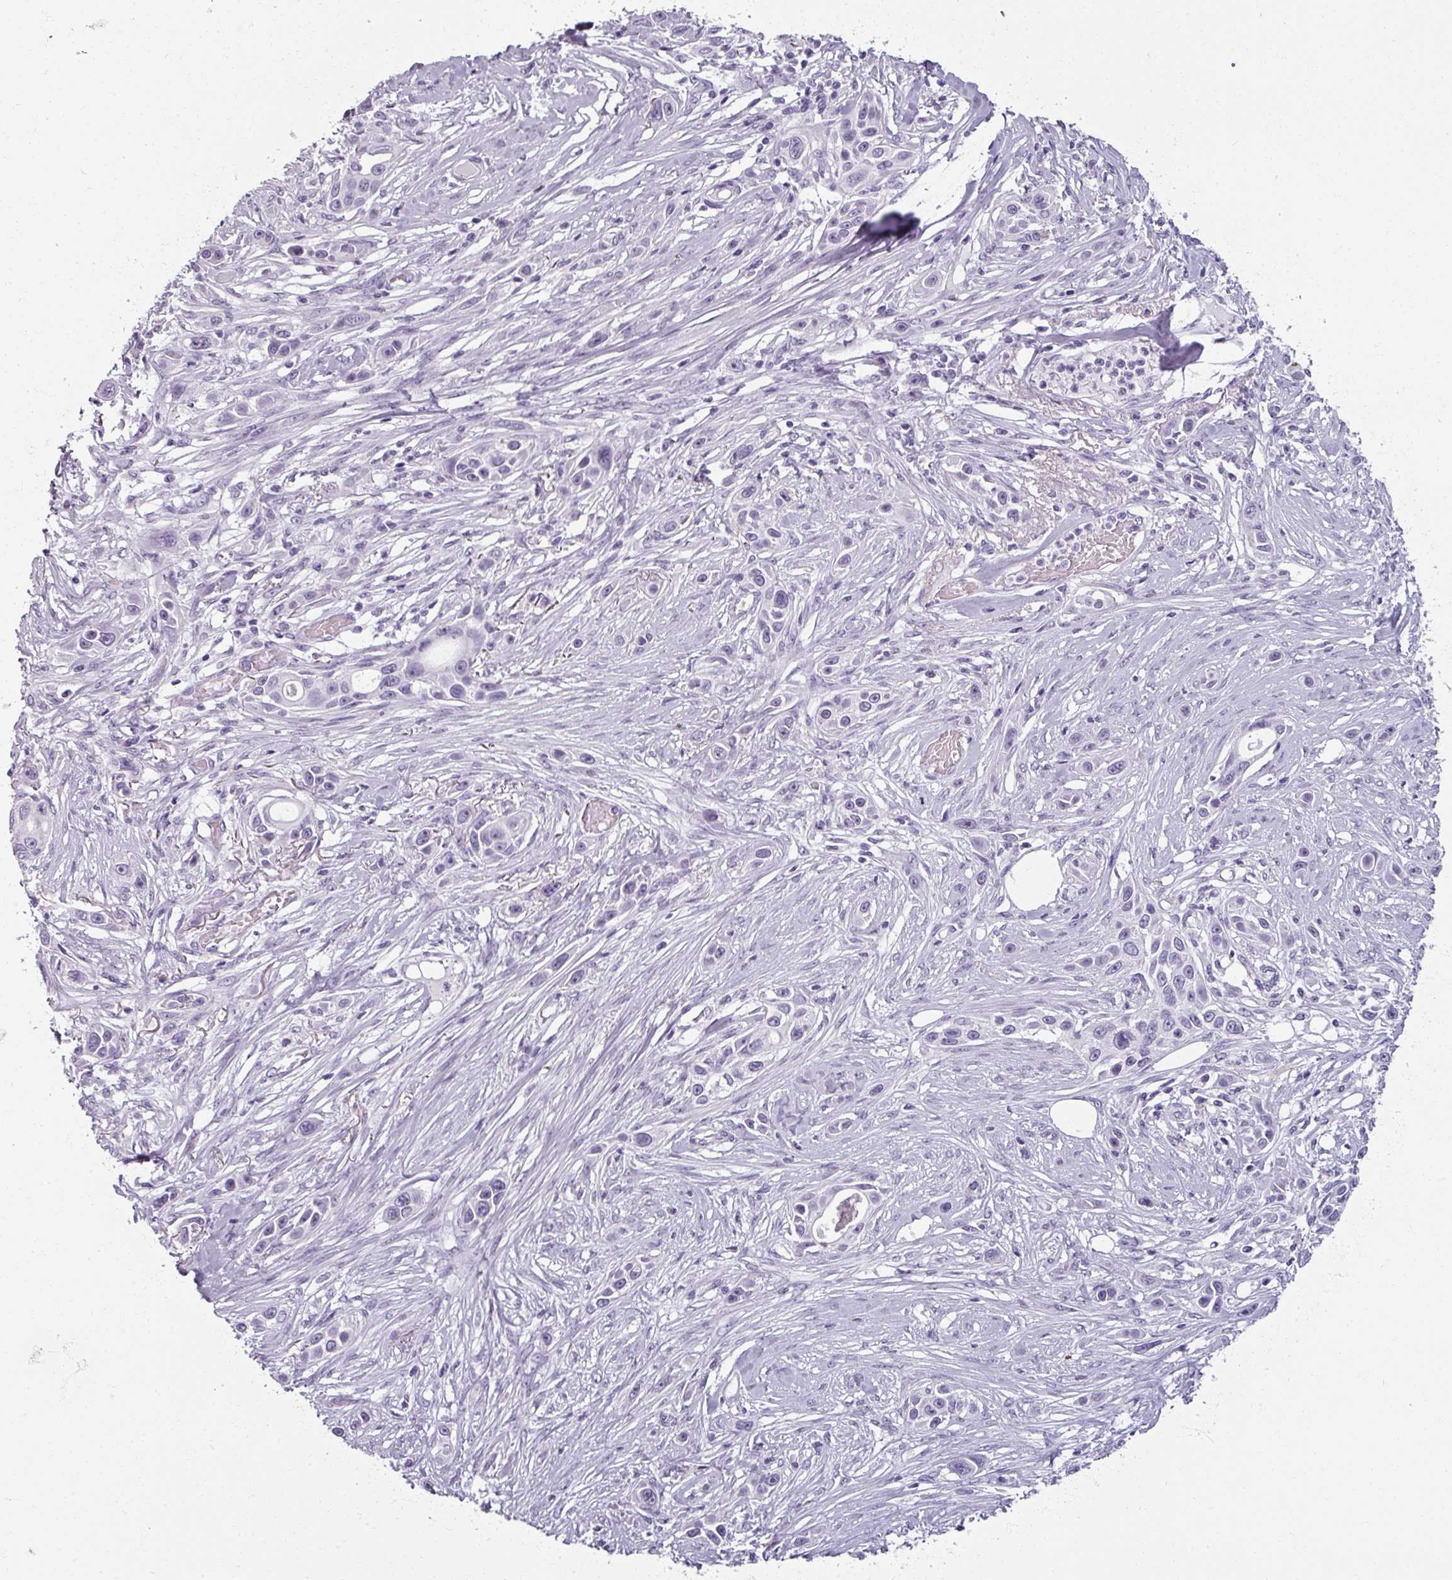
{"staining": {"intensity": "negative", "quantity": "none", "location": "none"}, "tissue": "skin cancer", "cell_type": "Tumor cells", "image_type": "cancer", "snomed": [{"axis": "morphology", "description": "Squamous cell carcinoma, NOS"}, {"axis": "topography", "description": "Skin"}], "caption": "High power microscopy photomicrograph of an immunohistochemistry (IHC) image of skin squamous cell carcinoma, revealing no significant positivity in tumor cells.", "gene": "REG3G", "patient": {"sex": "female", "age": 69}}